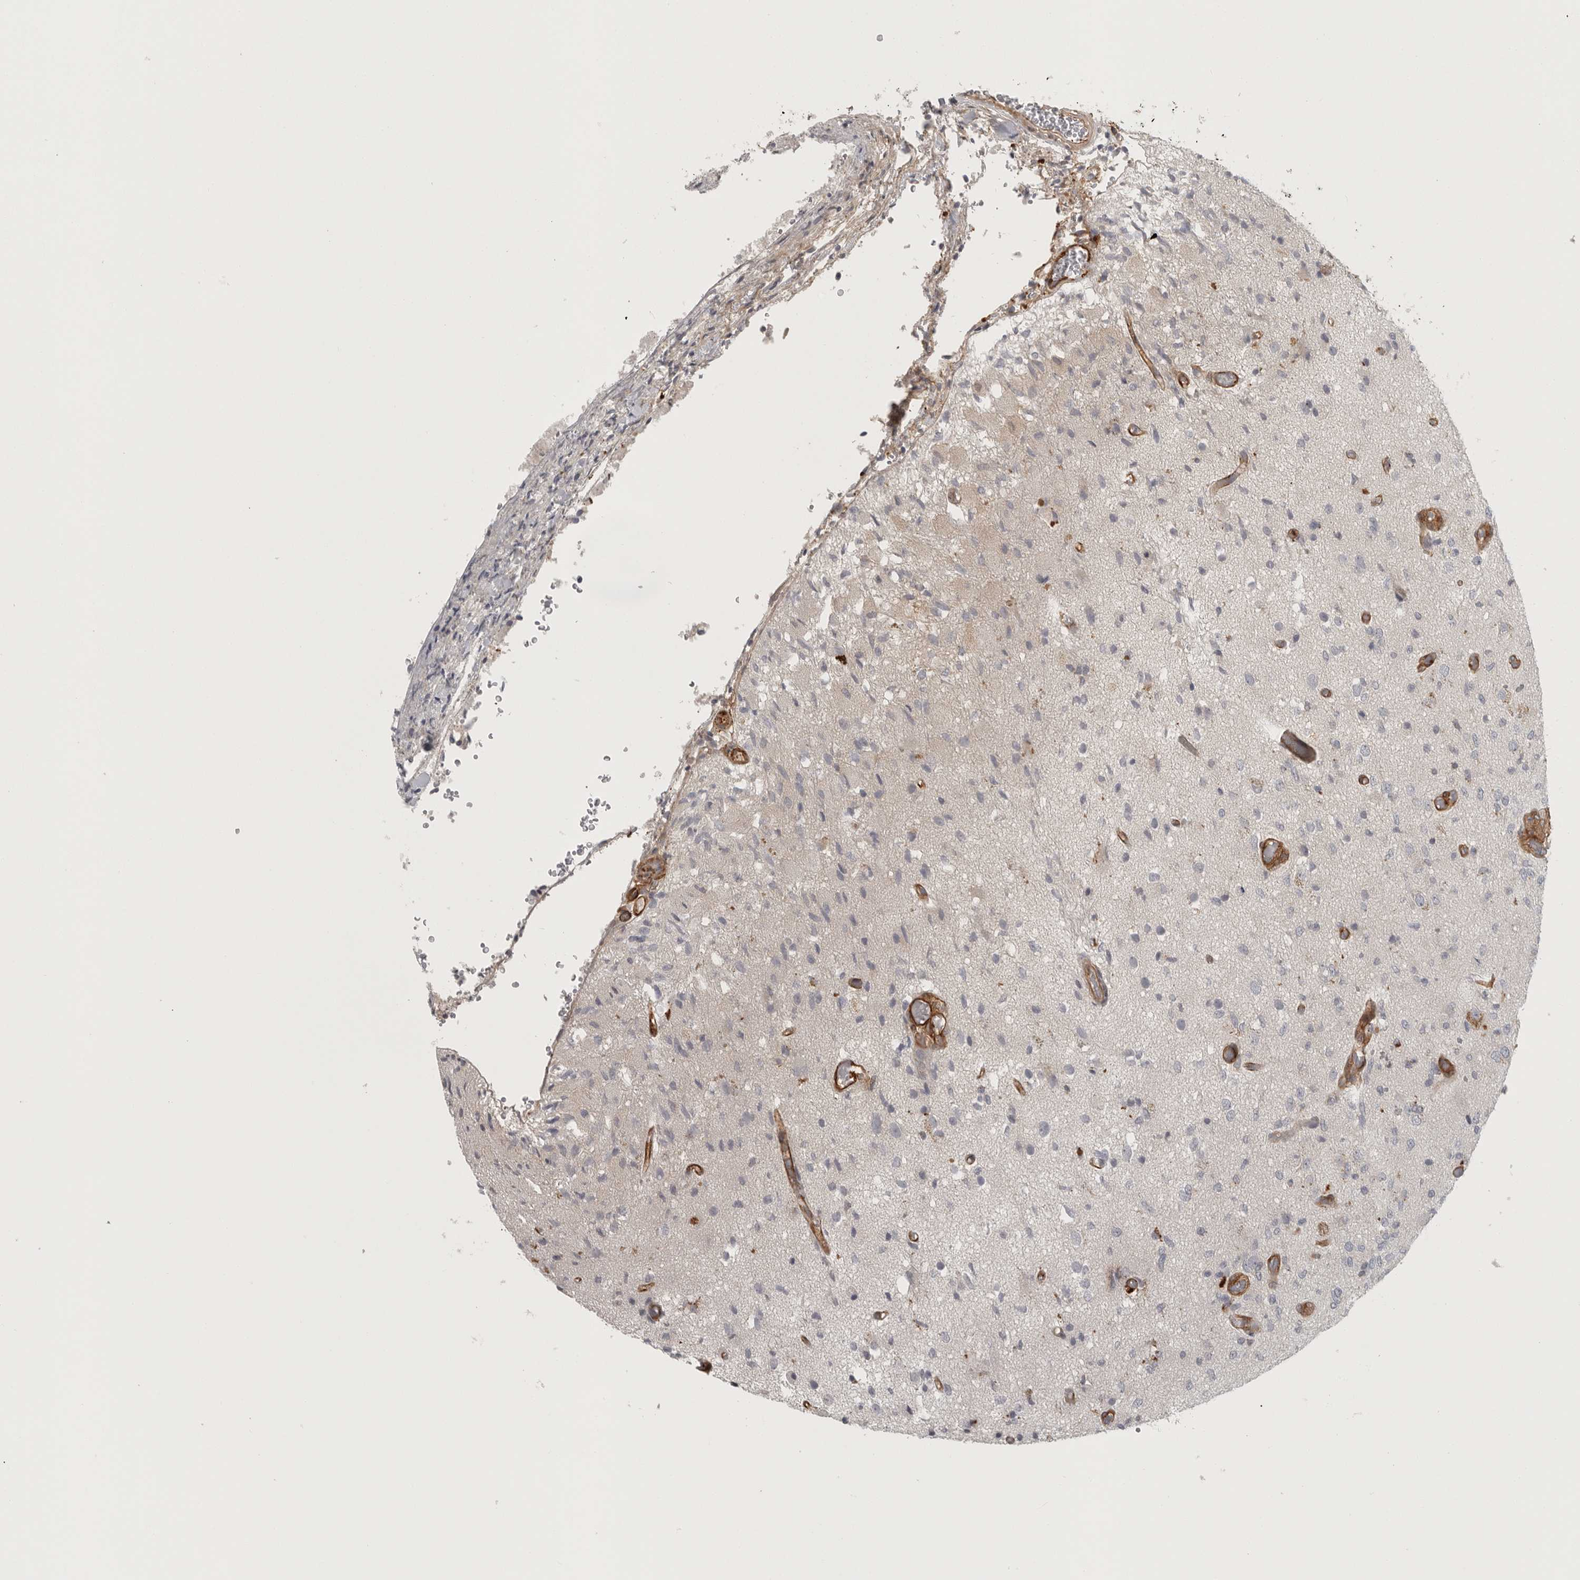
{"staining": {"intensity": "negative", "quantity": "none", "location": "none"}, "tissue": "glioma", "cell_type": "Tumor cells", "image_type": "cancer", "snomed": [{"axis": "morphology", "description": "Normal tissue, NOS"}, {"axis": "morphology", "description": "Glioma, malignant, High grade"}, {"axis": "topography", "description": "Cerebral cortex"}], "caption": "High power microscopy photomicrograph of an immunohistochemistry image of malignant high-grade glioma, revealing no significant positivity in tumor cells.", "gene": "LONRF1", "patient": {"sex": "male", "age": 77}}